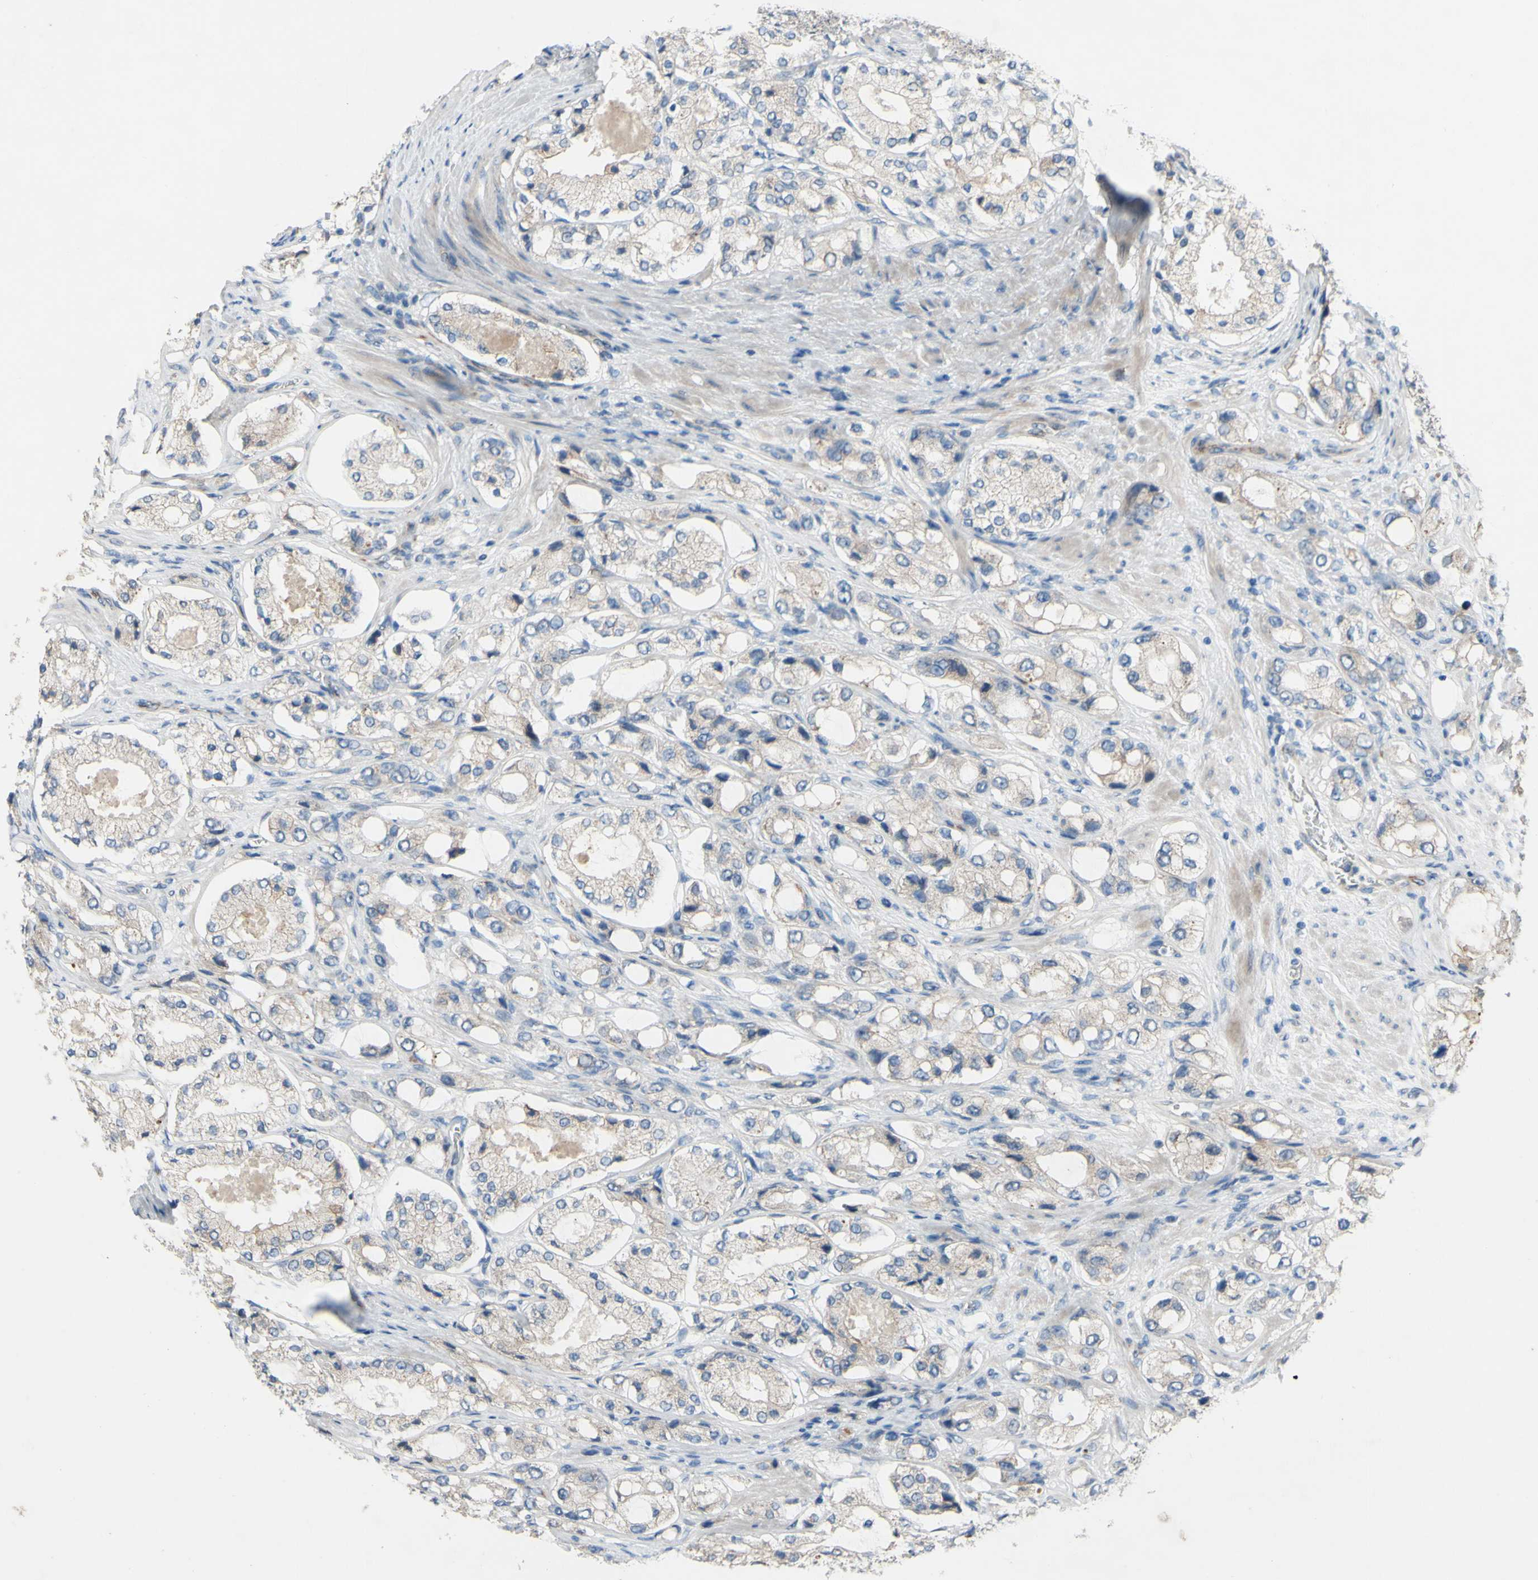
{"staining": {"intensity": "negative", "quantity": "none", "location": "none"}, "tissue": "prostate cancer", "cell_type": "Tumor cells", "image_type": "cancer", "snomed": [{"axis": "morphology", "description": "Adenocarcinoma, High grade"}, {"axis": "topography", "description": "Prostate"}], "caption": "High-grade adenocarcinoma (prostate) was stained to show a protein in brown. There is no significant expression in tumor cells.", "gene": "CDCP1", "patient": {"sex": "male", "age": 65}}